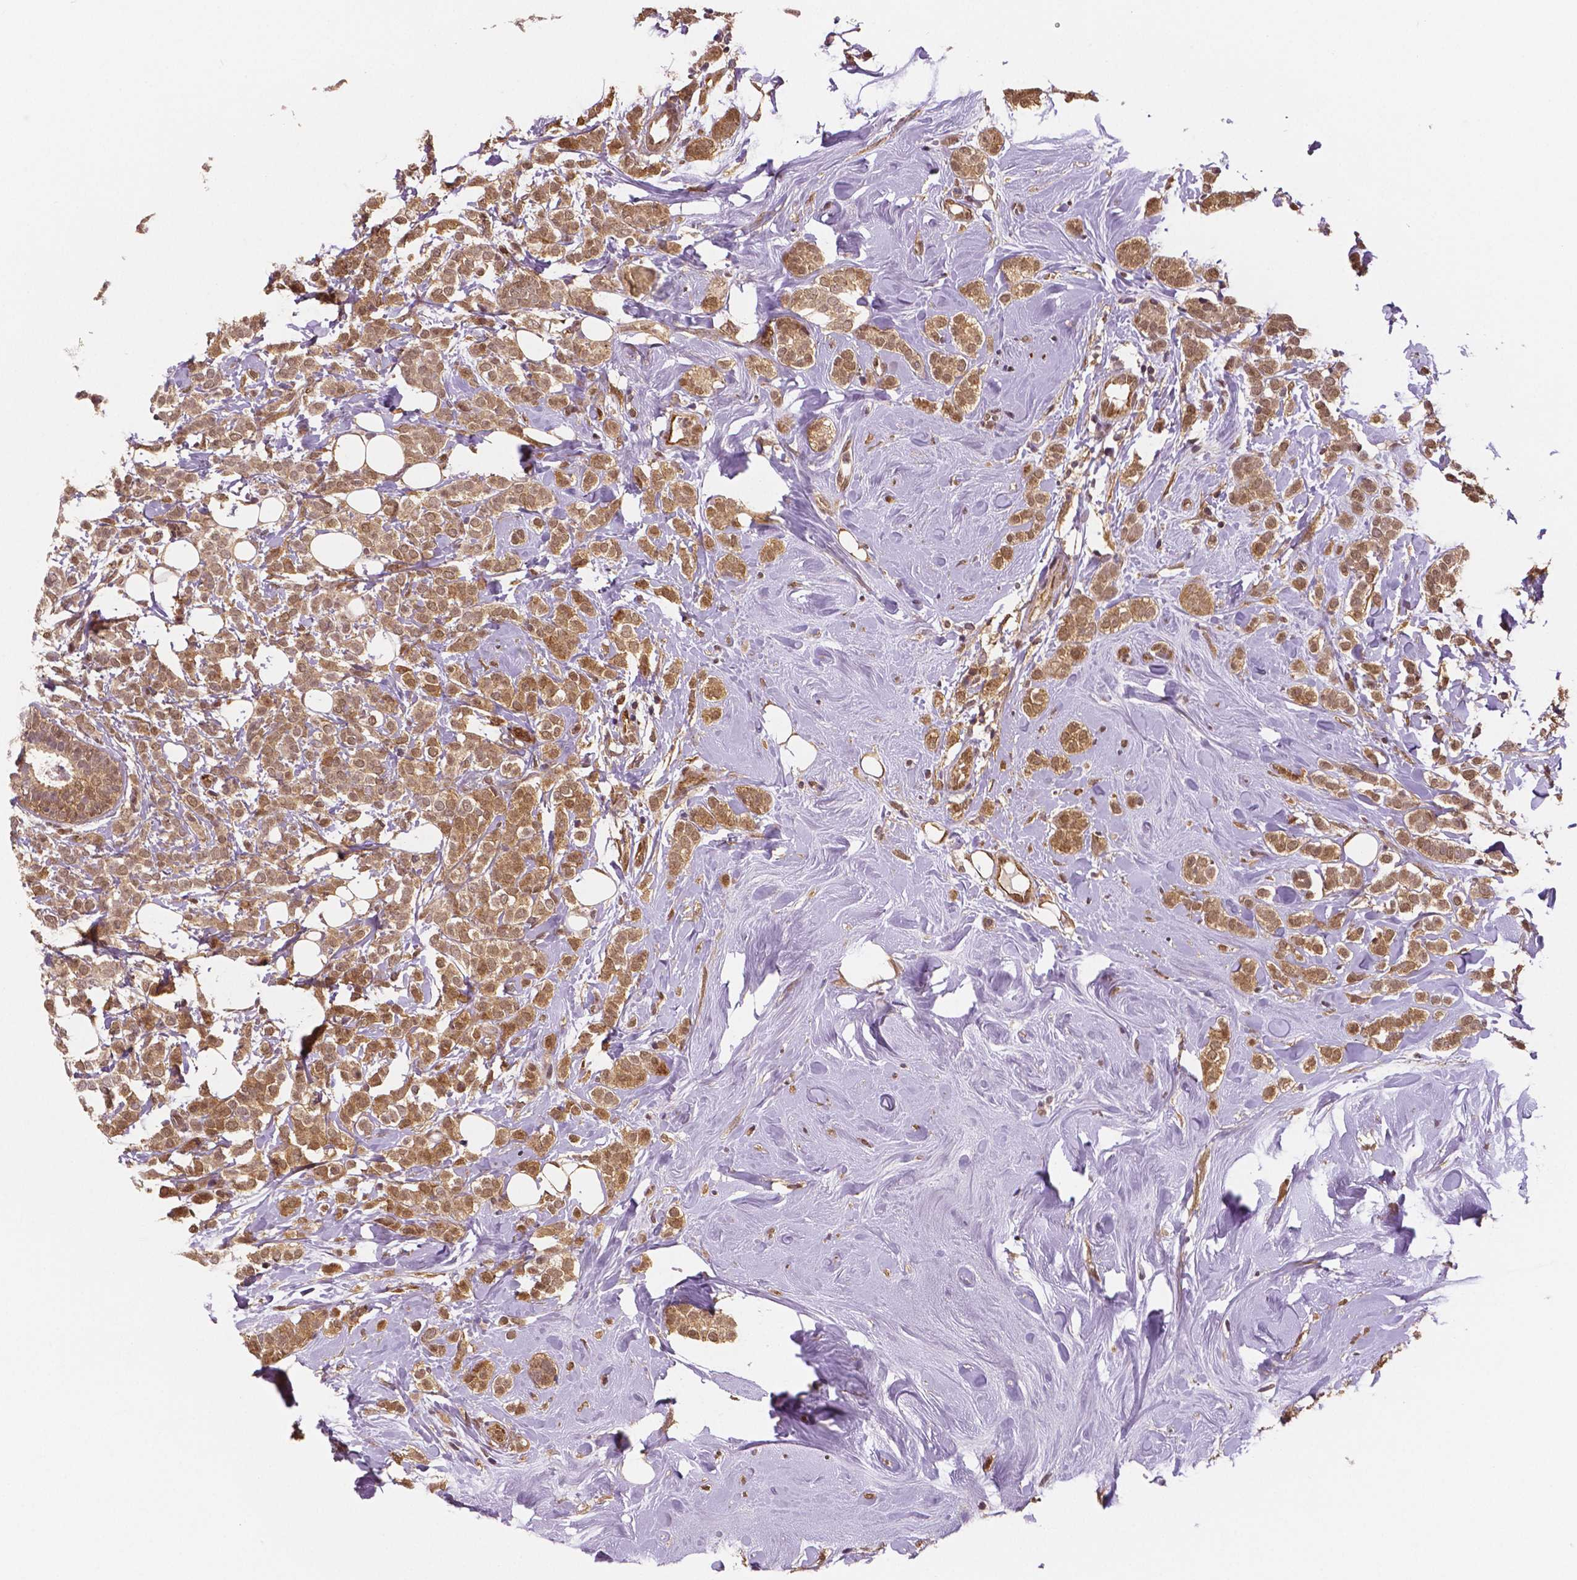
{"staining": {"intensity": "moderate", "quantity": ">75%", "location": "cytoplasmic/membranous,nuclear"}, "tissue": "breast cancer", "cell_type": "Tumor cells", "image_type": "cancer", "snomed": [{"axis": "morphology", "description": "Lobular carcinoma"}, {"axis": "topography", "description": "Breast"}], "caption": "Immunohistochemistry (IHC) of lobular carcinoma (breast) exhibits medium levels of moderate cytoplasmic/membranous and nuclear positivity in about >75% of tumor cells.", "gene": "STAT3", "patient": {"sex": "female", "age": 49}}